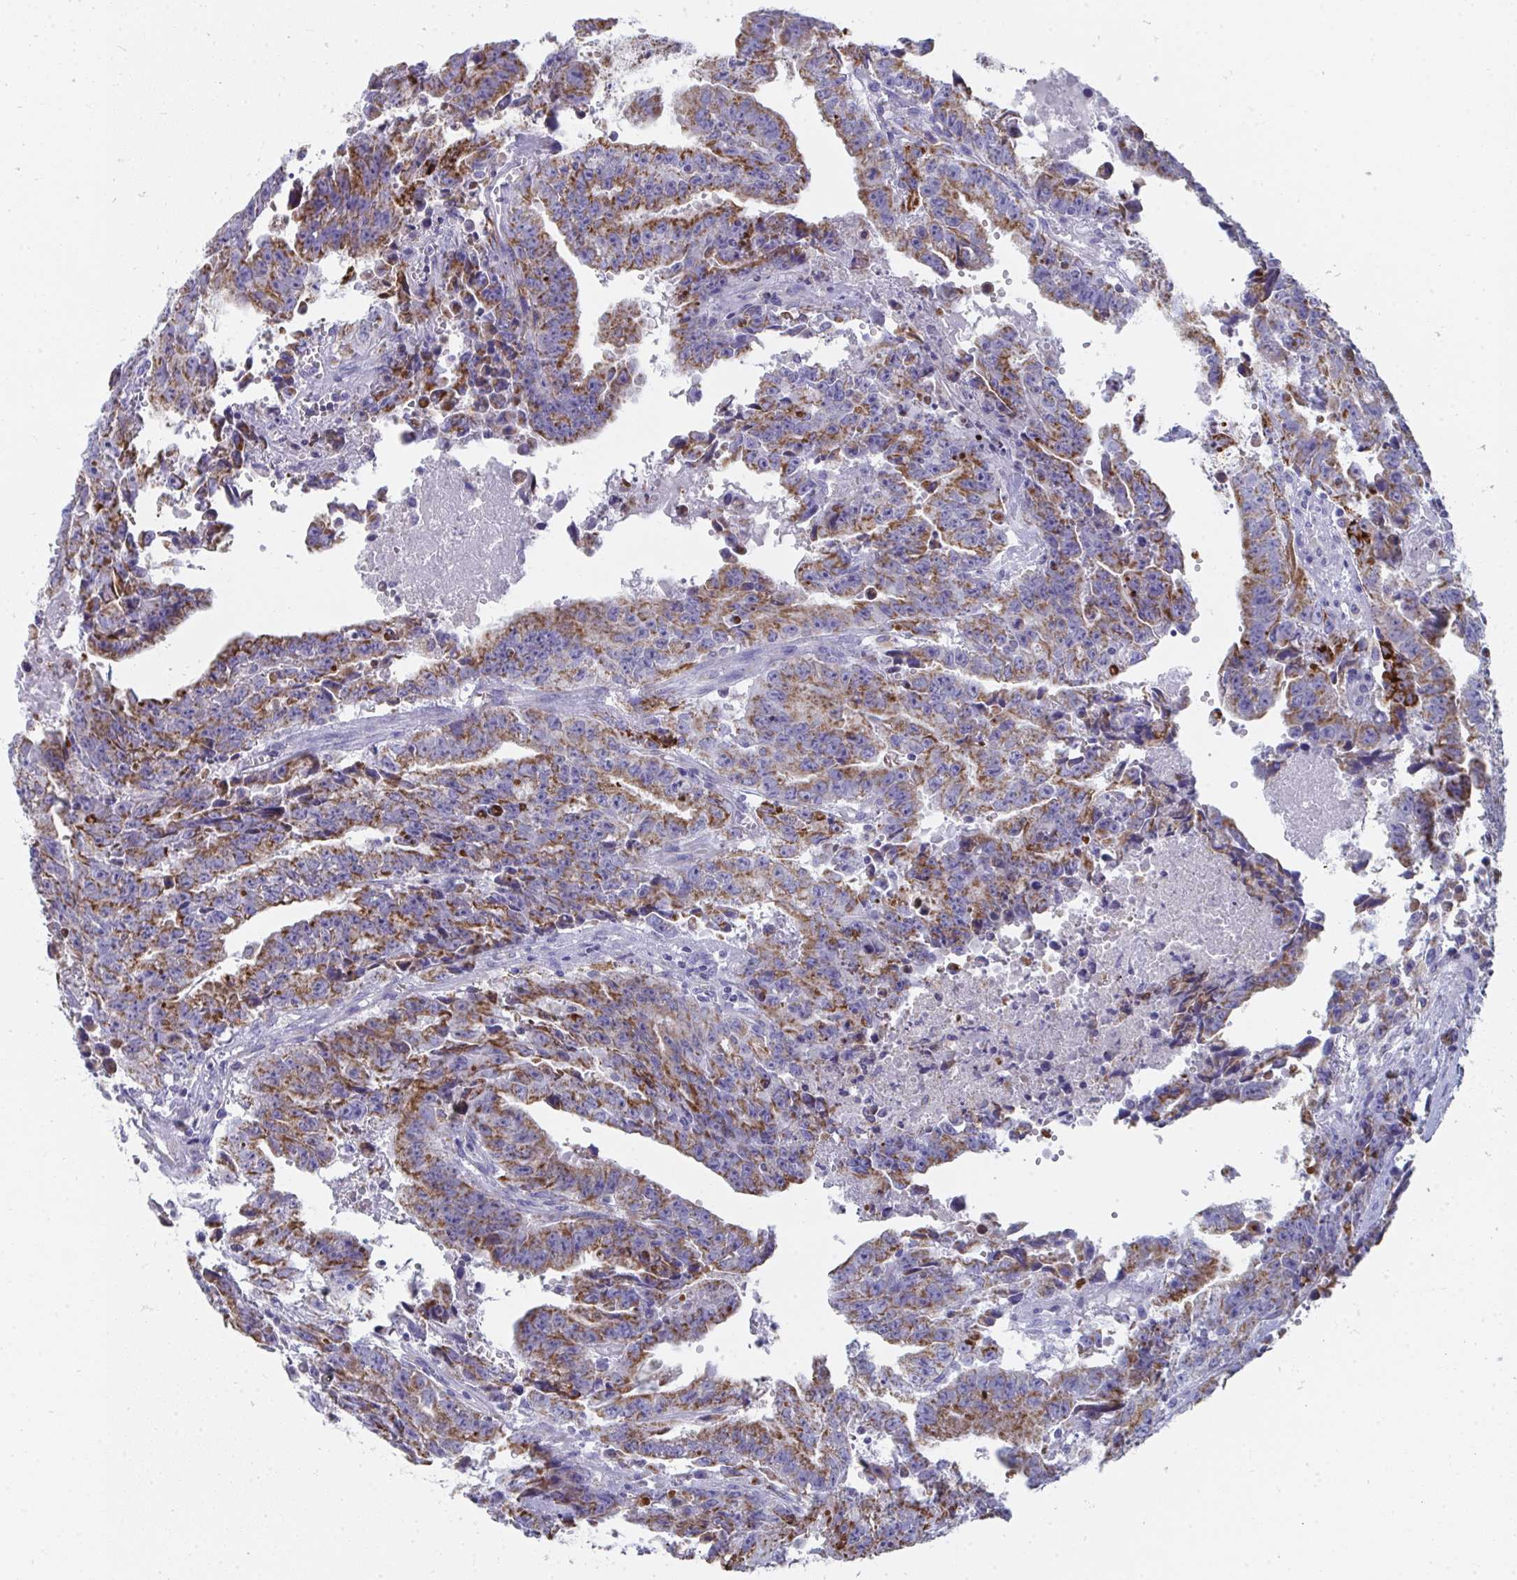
{"staining": {"intensity": "moderate", "quantity": ">75%", "location": "cytoplasmic/membranous"}, "tissue": "testis cancer", "cell_type": "Tumor cells", "image_type": "cancer", "snomed": [{"axis": "morphology", "description": "Carcinoma, Embryonal, NOS"}, {"axis": "morphology", "description": "Teratoma, malignant, NOS"}, {"axis": "topography", "description": "Testis"}], "caption": "The image exhibits a brown stain indicating the presence of a protein in the cytoplasmic/membranous of tumor cells in malignant teratoma (testis).", "gene": "AIFM1", "patient": {"sex": "male", "age": 24}}